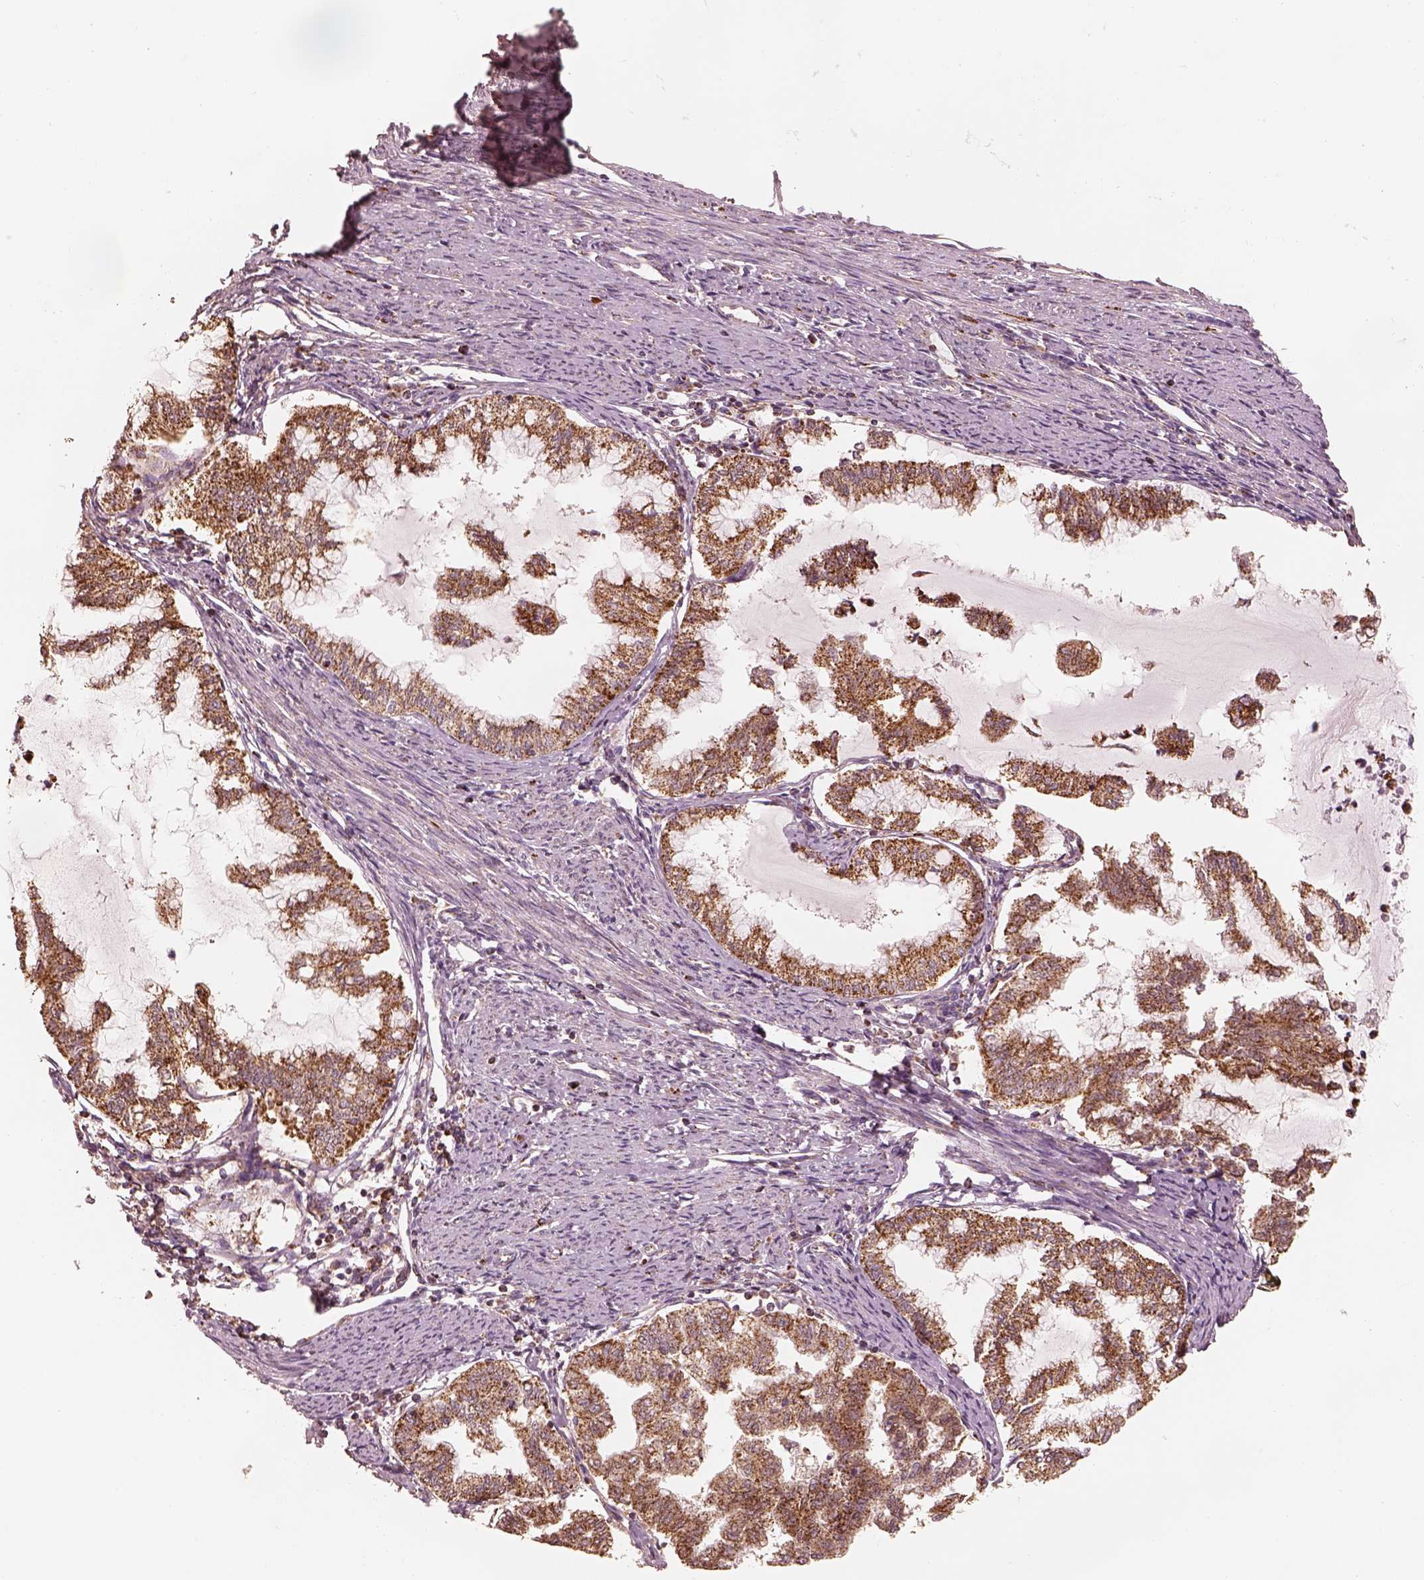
{"staining": {"intensity": "strong", "quantity": ">75%", "location": "cytoplasmic/membranous"}, "tissue": "endometrial cancer", "cell_type": "Tumor cells", "image_type": "cancer", "snomed": [{"axis": "morphology", "description": "Adenocarcinoma, NOS"}, {"axis": "topography", "description": "Endometrium"}], "caption": "Adenocarcinoma (endometrial) stained with DAB IHC reveals high levels of strong cytoplasmic/membranous expression in about >75% of tumor cells.", "gene": "ENTPD6", "patient": {"sex": "female", "age": 79}}